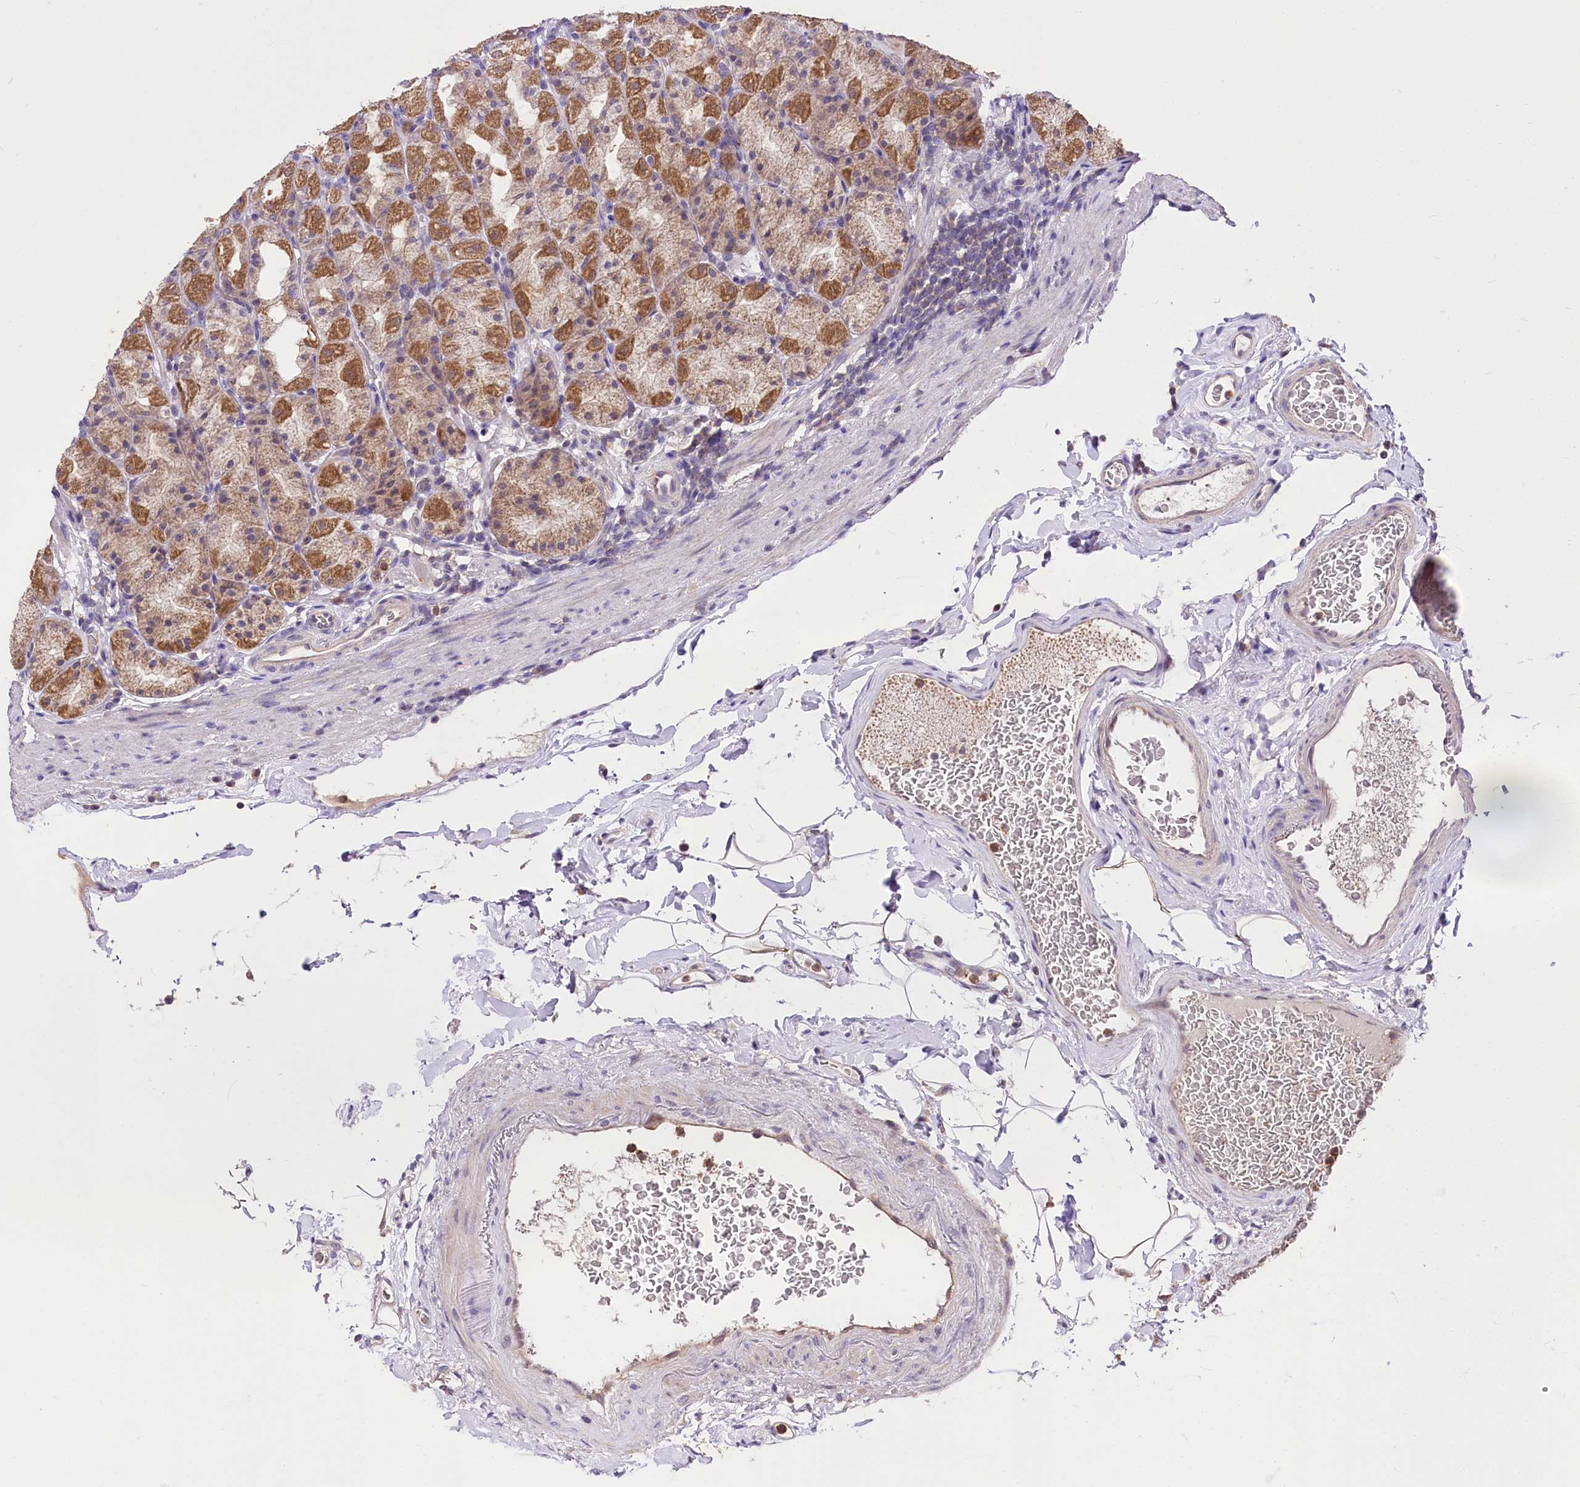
{"staining": {"intensity": "moderate", "quantity": "25%-75%", "location": "cytoplasmic/membranous"}, "tissue": "stomach", "cell_type": "Glandular cells", "image_type": "normal", "snomed": [{"axis": "morphology", "description": "Normal tissue, NOS"}, {"axis": "topography", "description": "Stomach, upper"}], "caption": "Moderate cytoplasmic/membranous staining for a protein is identified in approximately 25%-75% of glandular cells of benign stomach using immunohistochemistry.", "gene": "SERGEF", "patient": {"sex": "male", "age": 68}}